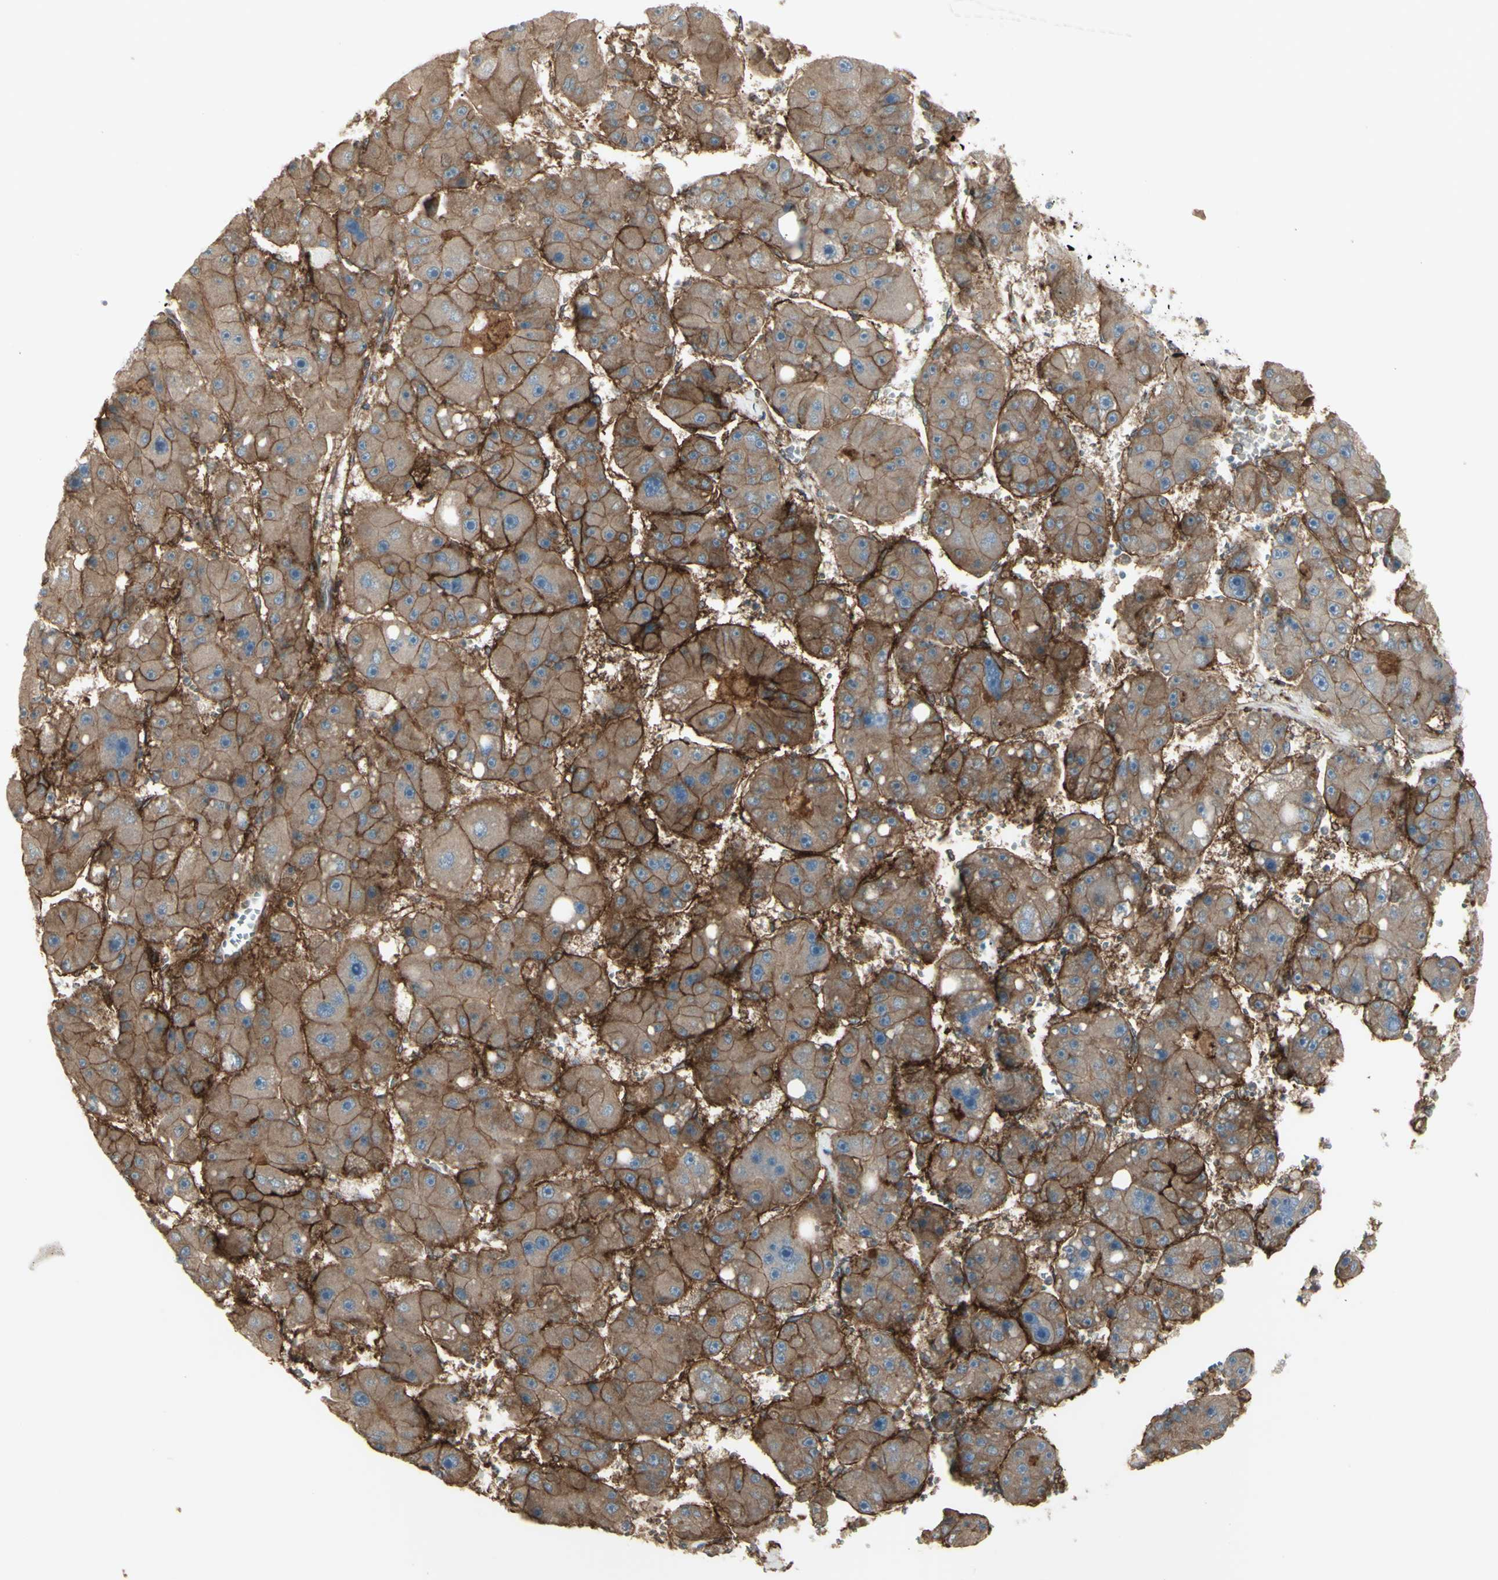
{"staining": {"intensity": "moderate", "quantity": ">75%", "location": "cytoplasmic/membranous"}, "tissue": "liver cancer", "cell_type": "Tumor cells", "image_type": "cancer", "snomed": [{"axis": "morphology", "description": "Carcinoma, Hepatocellular, NOS"}, {"axis": "topography", "description": "Liver"}], "caption": "IHC staining of liver hepatocellular carcinoma, which displays medium levels of moderate cytoplasmic/membranous expression in about >75% of tumor cells indicating moderate cytoplasmic/membranous protein positivity. The staining was performed using DAB (3,3'-diaminobenzidine) (brown) for protein detection and nuclei were counterstained in hematoxylin (blue).", "gene": "CD276", "patient": {"sex": "female", "age": 61}}